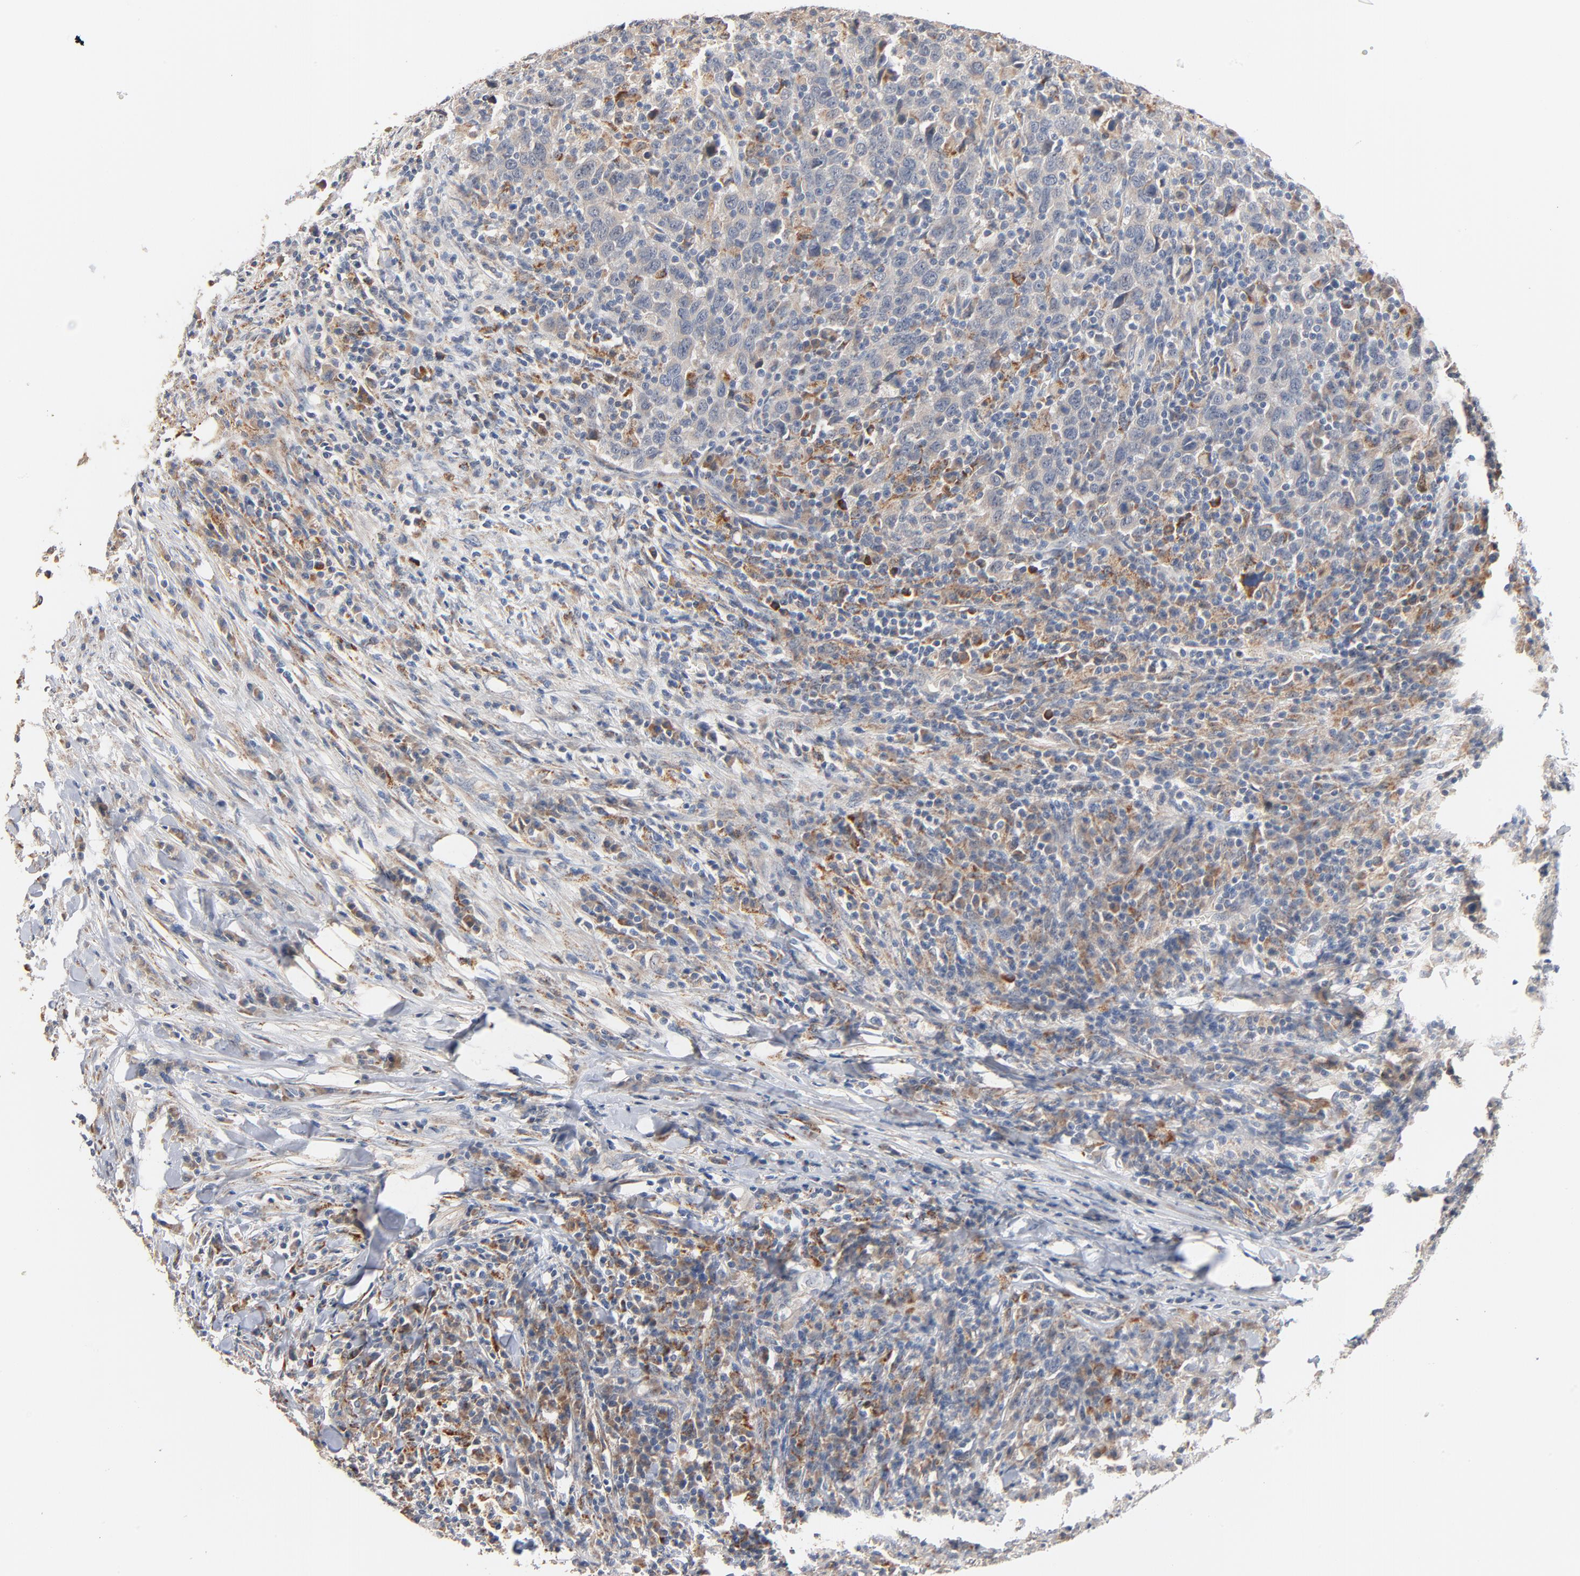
{"staining": {"intensity": "negative", "quantity": "none", "location": "none"}, "tissue": "urothelial cancer", "cell_type": "Tumor cells", "image_type": "cancer", "snomed": [{"axis": "morphology", "description": "Urothelial carcinoma, High grade"}, {"axis": "topography", "description": "Urinary bladder"}], "caption": "The photomicrograph exhibits no significant staining in tumor cells of urothelial carcinoma (high-grade).", "gene": "ZDHHC8", "patient": {"sex": "male", "age": 61}}